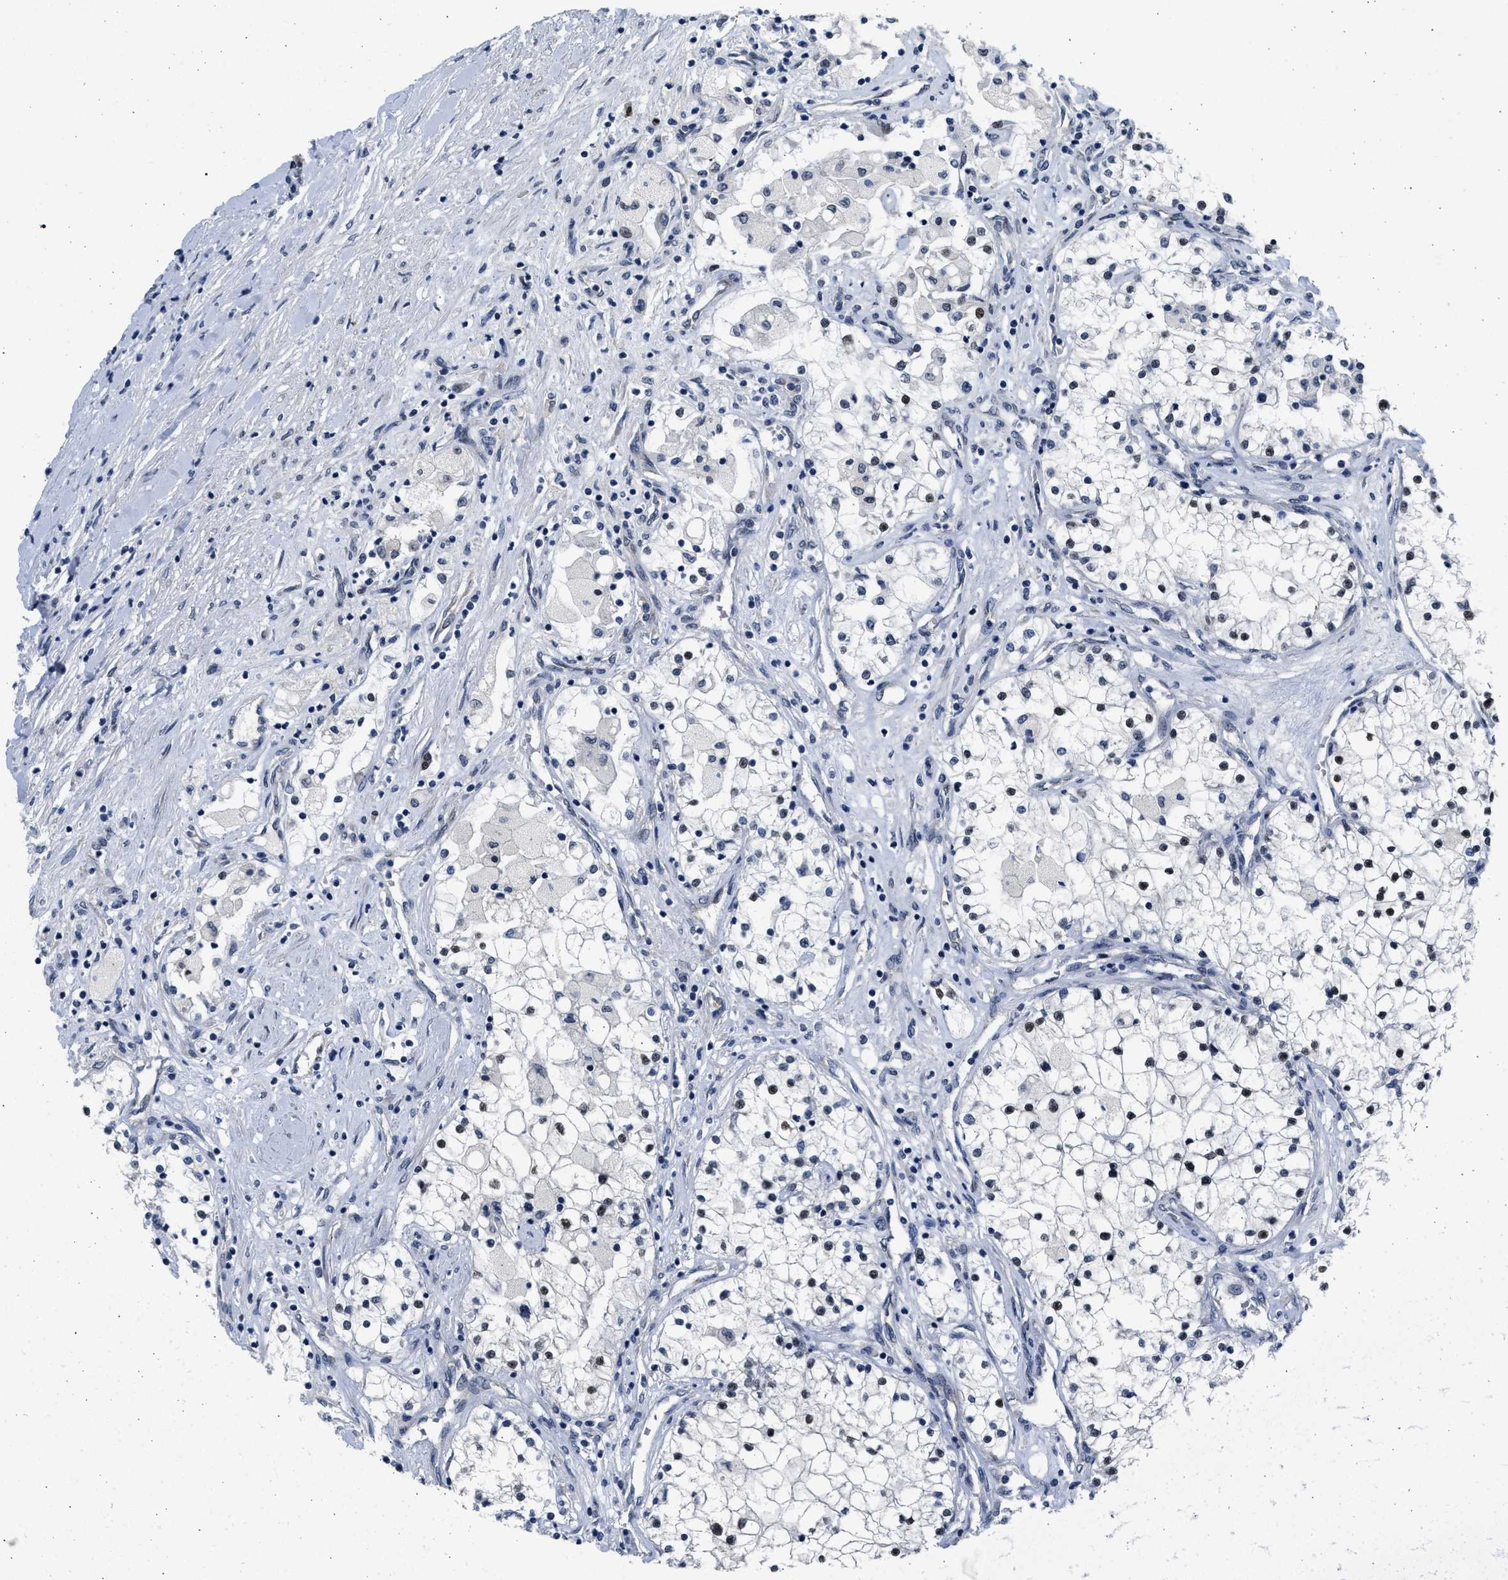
{"staining": {"intensity": "moderate", "quantity": "25%-75%", "location": "nuclear"}, "tissue": "renal cancer", "cell_type": "Tumor cells", "image_type": "cancer", "snomed": [{"axis": "morphology", "description": "Adenocarcinoma, NOS"}, {"axis": "topography", "description": "Kidney"}], "caption": "Immunohistochemistry photomicrograph of renal cancer stained for a protein (brown), which reveals medium levels of moderate nuclear staining in about 25%-75% of tumor cells.", "gene": "HMGN3", "patient": {"sex": "male", "age": 68}}